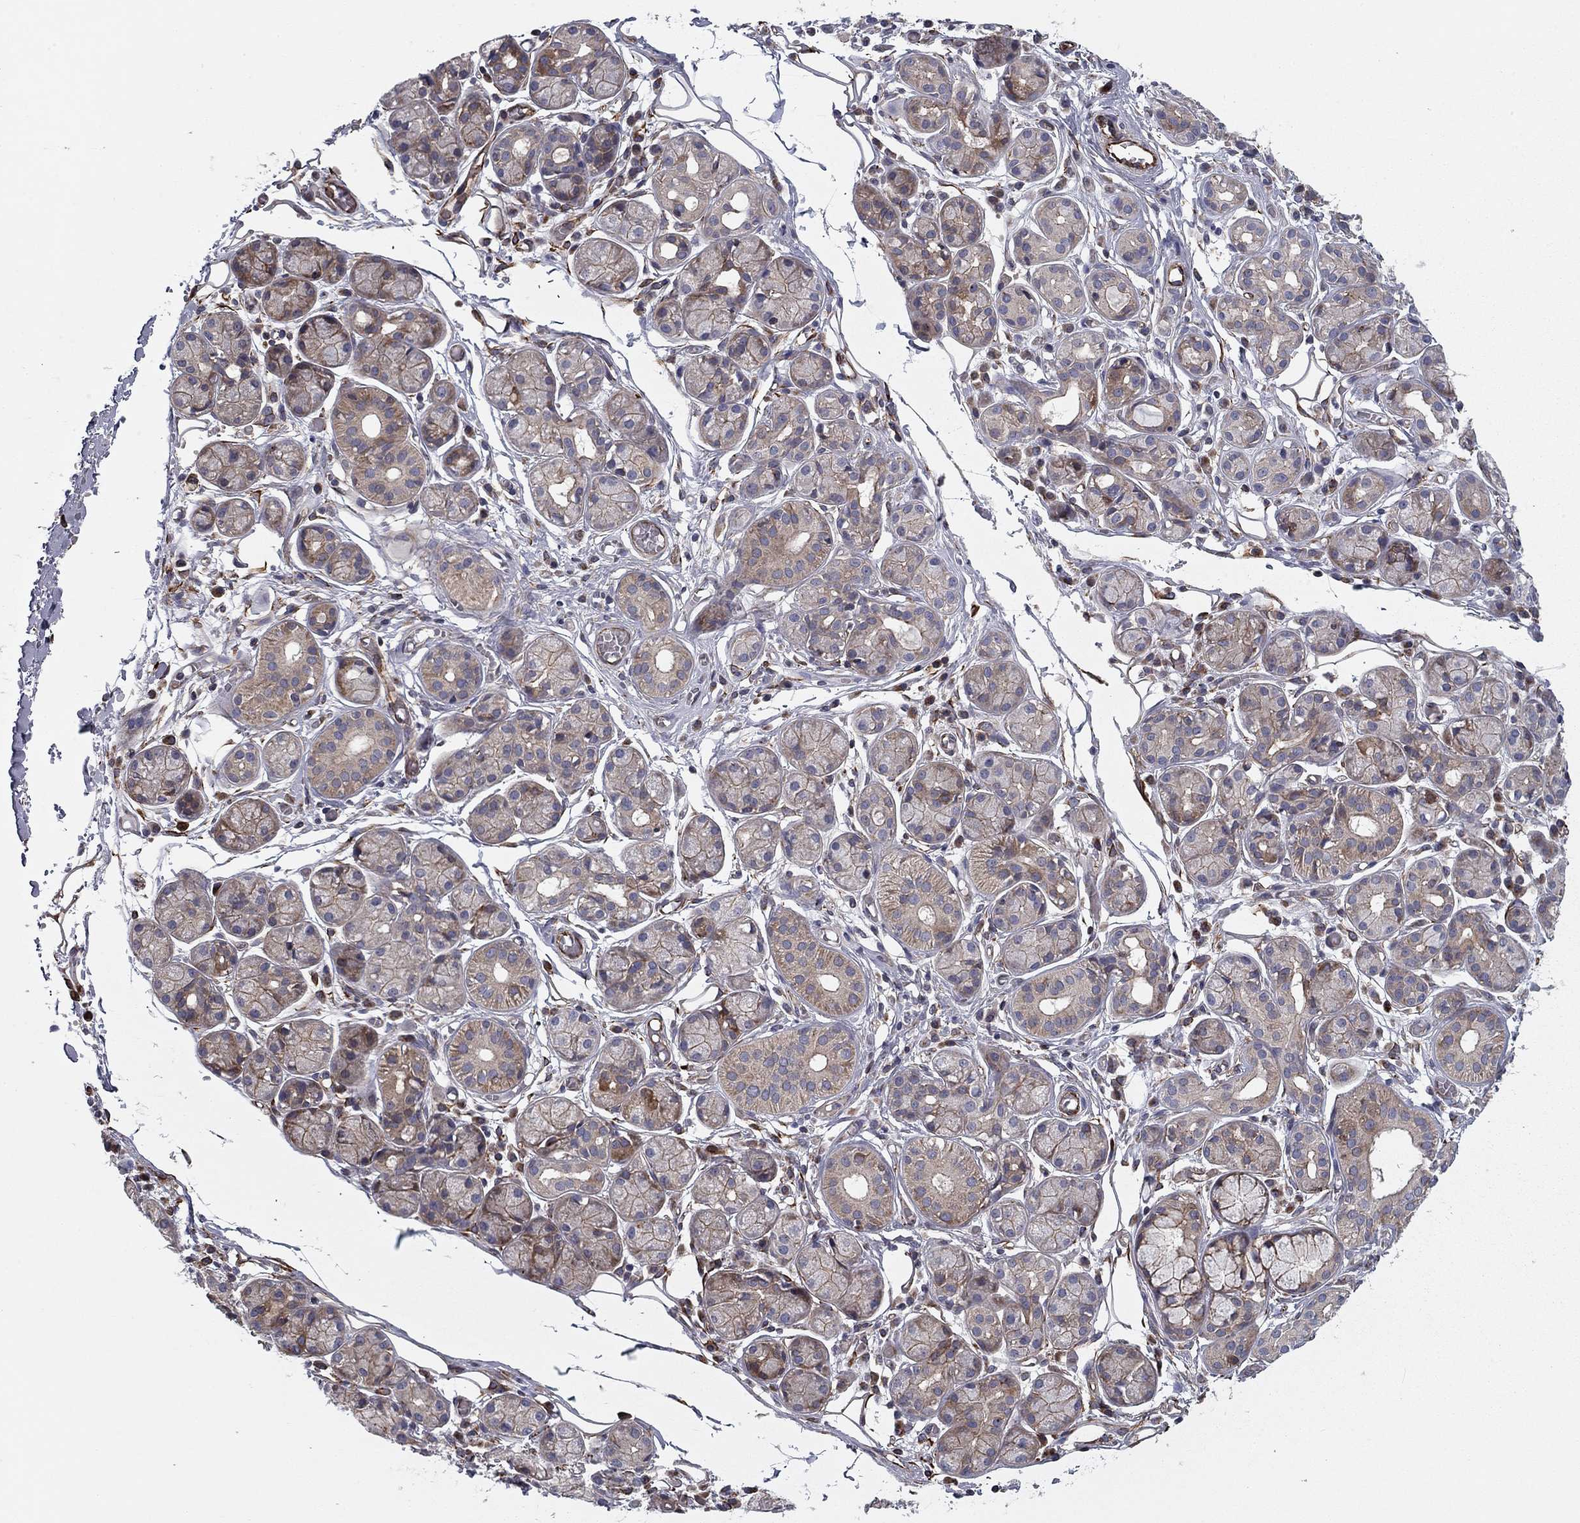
{"staining": {"intensity": "moderate", "quantity": "<25%", "location": "cytoplasmic/membranous"}, "tissue": "salivary gland", "cell_type": "Glandular cells", "image_type": "normal", "snomed": [{"axis": "morphology", "description": "Normal tissue, NOS"}, {"axis": "topography", "description": "Salivary gland"}, {"axis": "topography", "description": "Peripheral nerve tissue"}], "caption": "This is a photomicrograph of immunohistochemistry (IHC) staining of benign salivary gland, which shows moderate staining in the cytoplasmic/membranous of glandular cells.", "gene": "CLSTN1", "patient": {"sex": "male", "age": 71}}